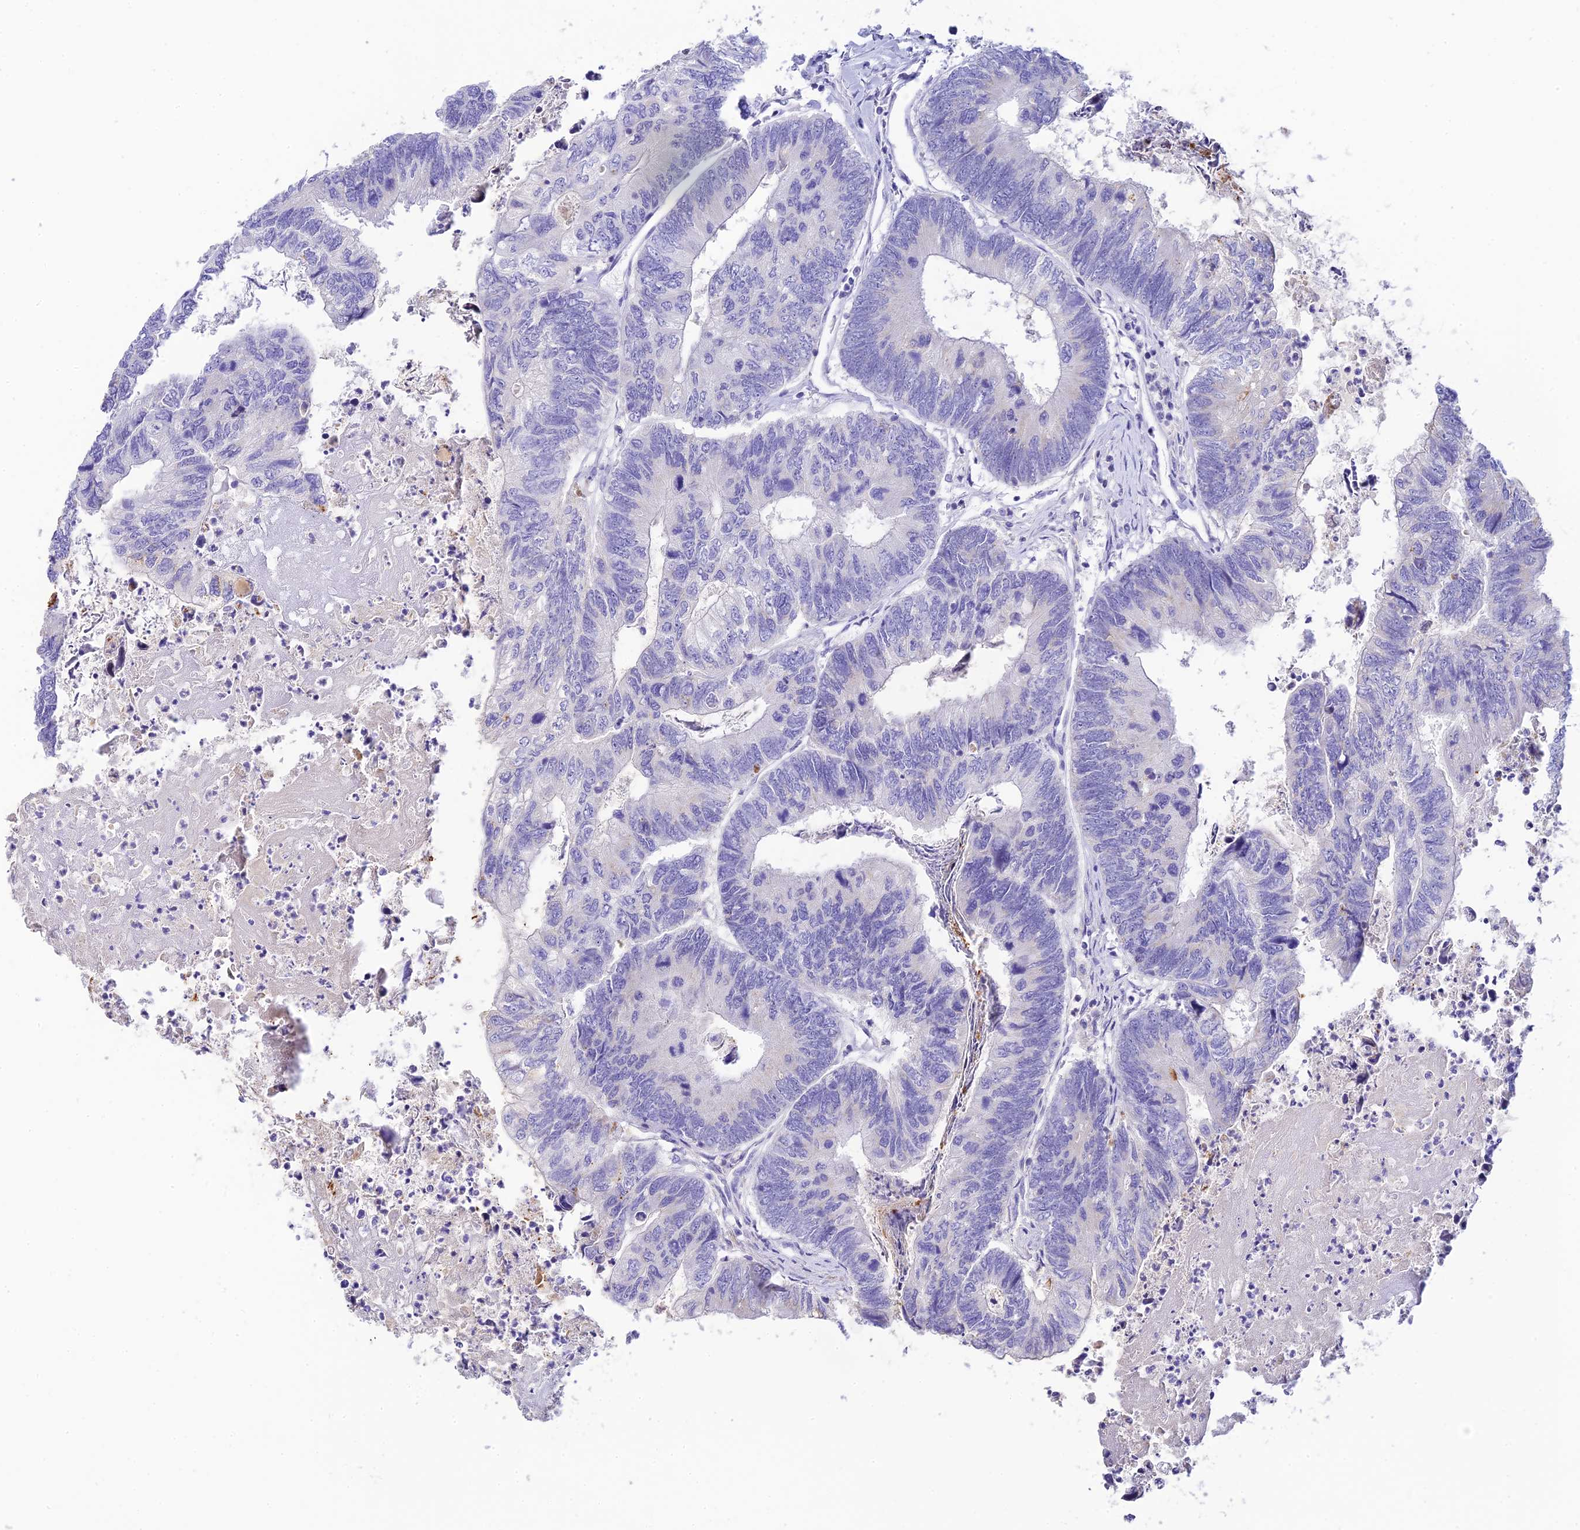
{"staining": {"intensity": "negative", "quantity": "none", "location": "none"}, "tissue": "colorectal cancer", "cell_type": "Tumor cells", "image_type": "cancer", "snomed": [{"axis": "morphology", "description": "Adenocarcinoma, NOS"}, {"axis": "topography", "description": "Colon"}], "caption": "The micrograph shows no staining of tumor cells in colorectal cancer (adenocarcinoma). Brightfield microscopy of immunohistochemistry (IHC) stained with DAB (brown) and hematoxylin (blue), captured at high magnification.", "gene": "C12orf29", "patient": {"sex": "female", "age": 67}}